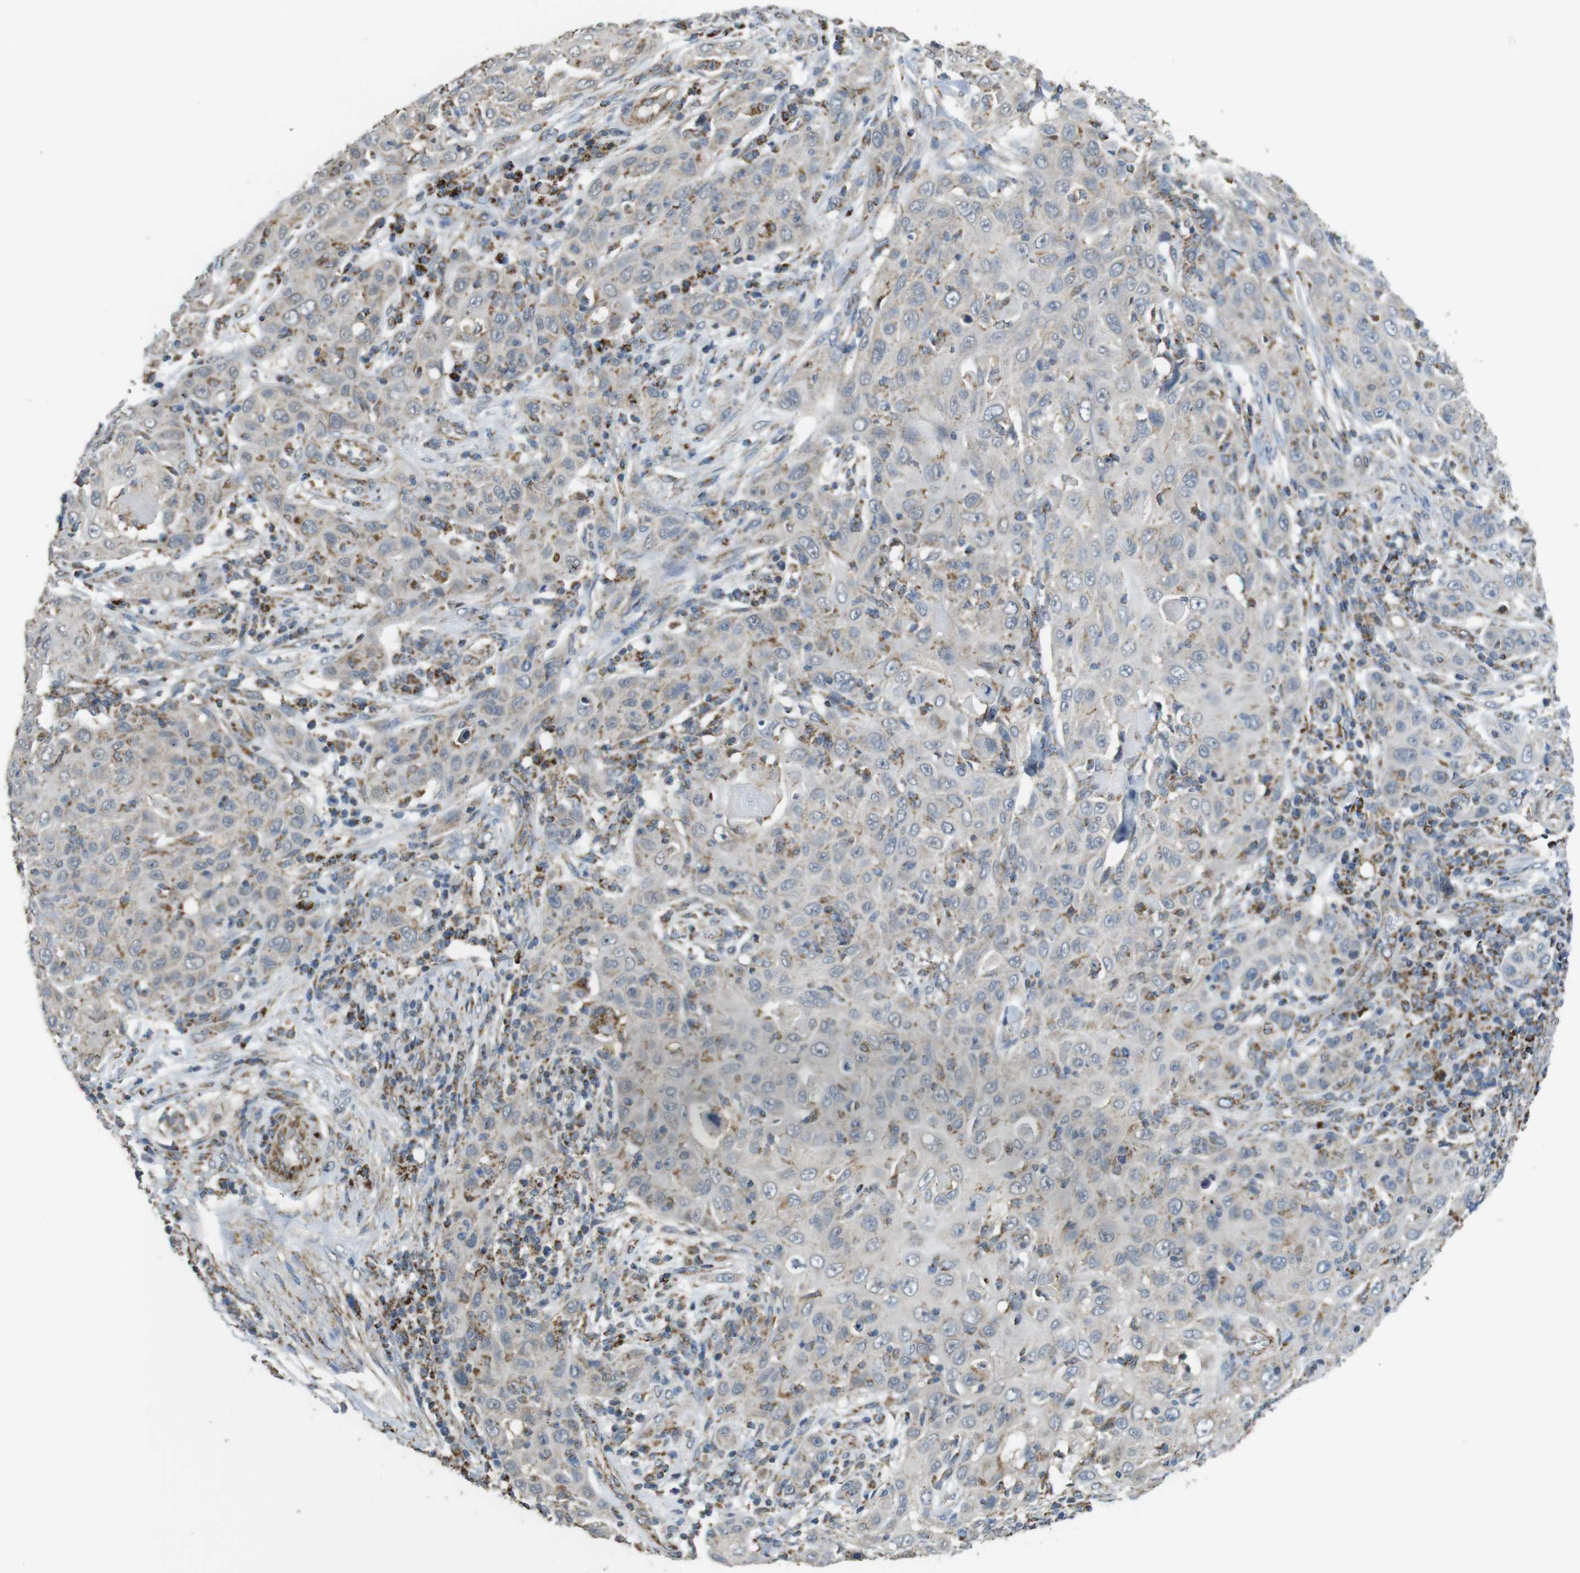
{"staining": {"intensity": "weak", "quantity": "25%-75%", "location": "cytoplasmic/membranous"}, "tissue": "skin cancer", "cell_type": "Tumor cells", "image_type": "cancer", "snomed": [{"axis": "morphology", "description": "Squamous cell carcinoma, NOS"}, {"axis": "topography", "description": "Skin"}], "caption": "Human skin cancer (squamous cell carcinoma) stained with a brown dye exhibits weak cytoplasmic/membranous positive staining in approximately 25%-75% of tumor cells.", "gene": "CALHM2", "patient": {"sex": "female", "age": 88}}